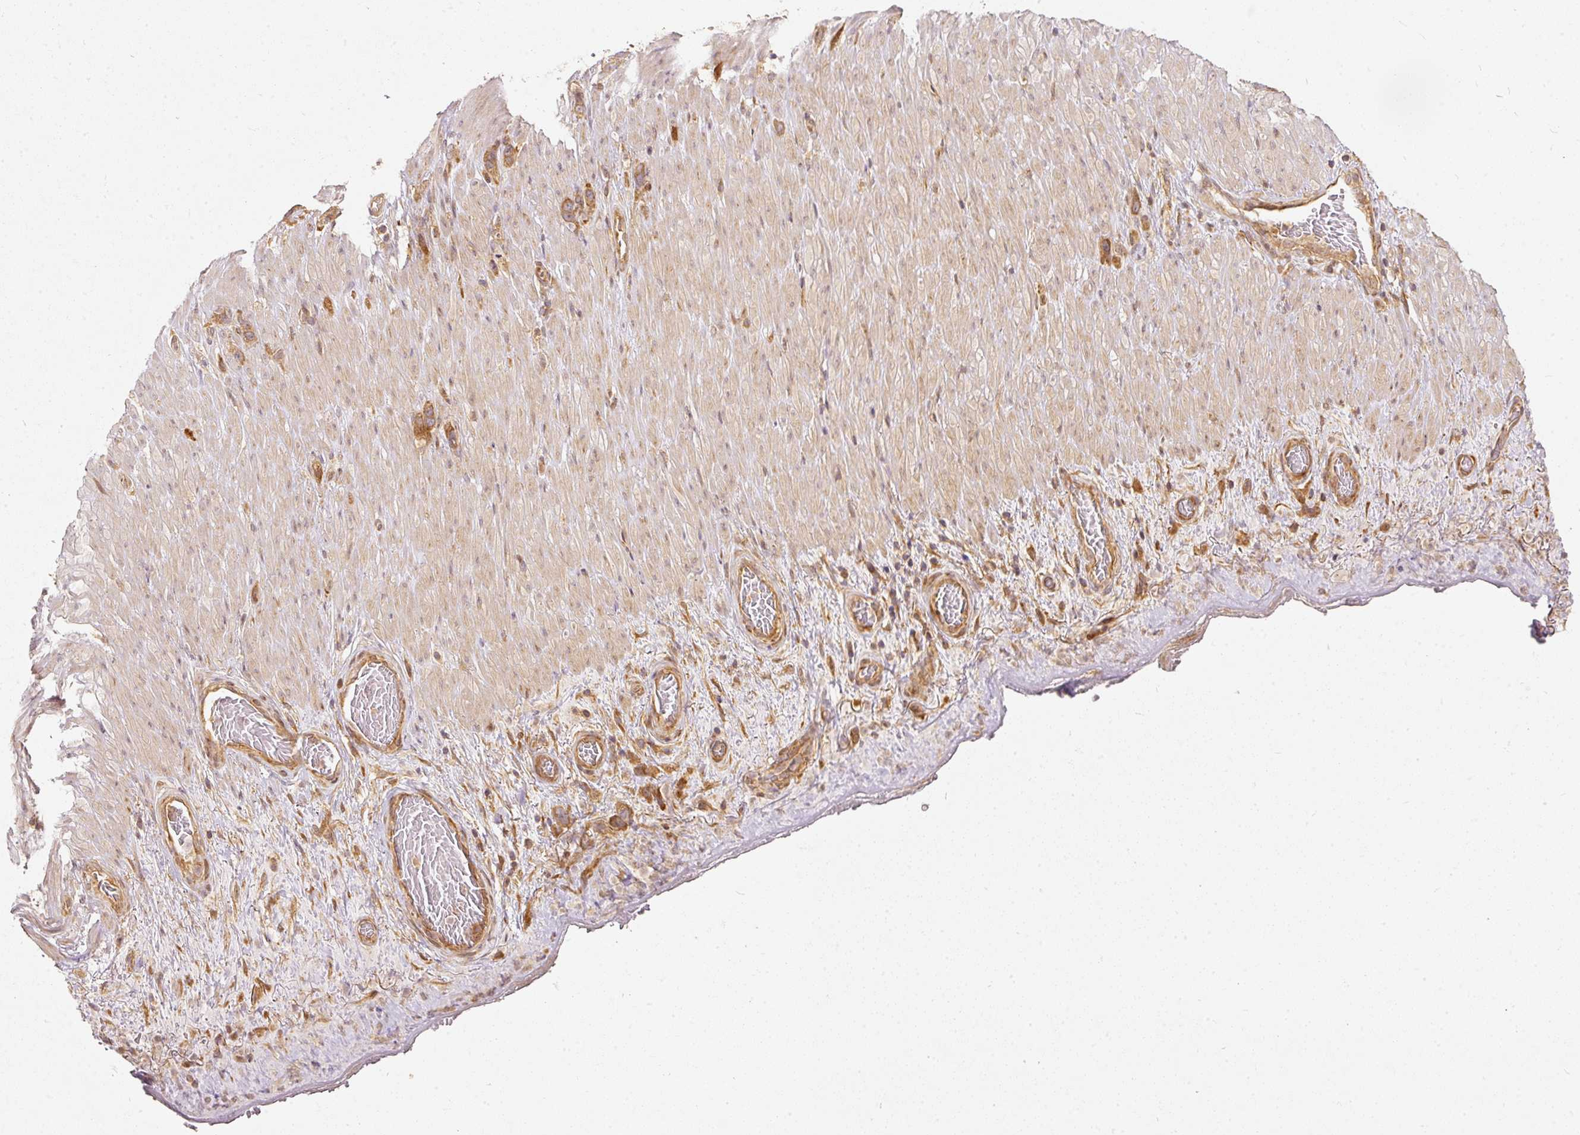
{"staining": {"intensity": "moderate", "quantity": ">75%", "location": "cytoplasmic/membranous"}, "tissue": "stomach cancer", "cell_type": "Tumor cells", "image_type": "cancer", "snomed": [{"axis": "morphology", "description": "Adenocarcinoma, NOS"}, {"axis": "topography", "description": "Stomach"}], "caption": "IHC (DAB (3,3'-diaminobenzidine)) staining of stomach adenocarcinoma reveals moderate cytoplasmic/membranous protein positivity in approximately >75% of tumor cells.", "gene": "EIF3B", "patient": {"sex": "female", "age": 65}}